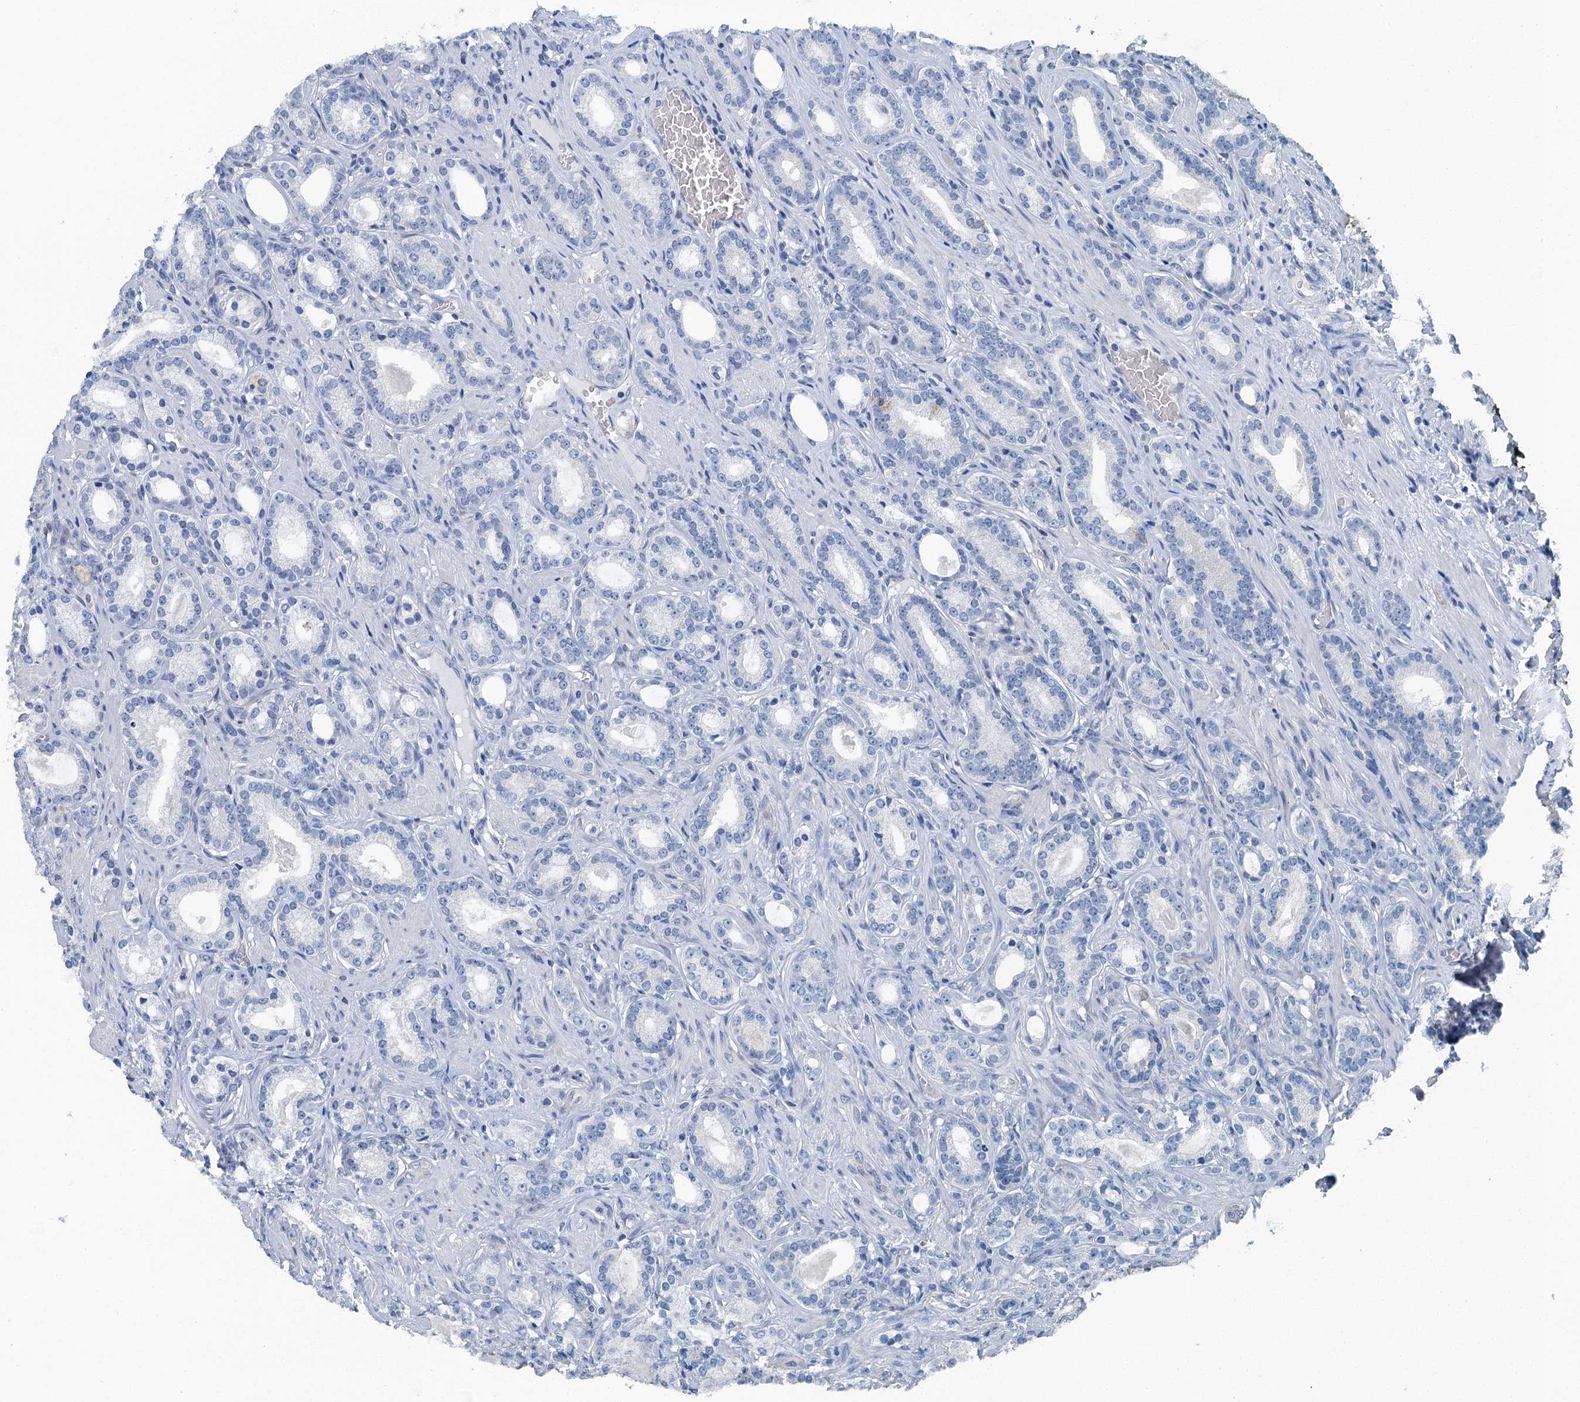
{"staining": {"intensity": "negative", "quantity": "none", "location": "none"}, "tissue": "prostate cancer", "cell_type": "Tumor cells", "image_type": "cancer", "snomed": [{"axis": "morphology", "description": "Adenocarcinoma, Low grade"}, {"axis": "topography", "description": "Prostate"}], "caption": "Immunohistochemical staining of human prostate cancer shows no significant positivity in tumor cells.", "gene": "GADL1", "patient": {"sex": "male", "age": 71}}